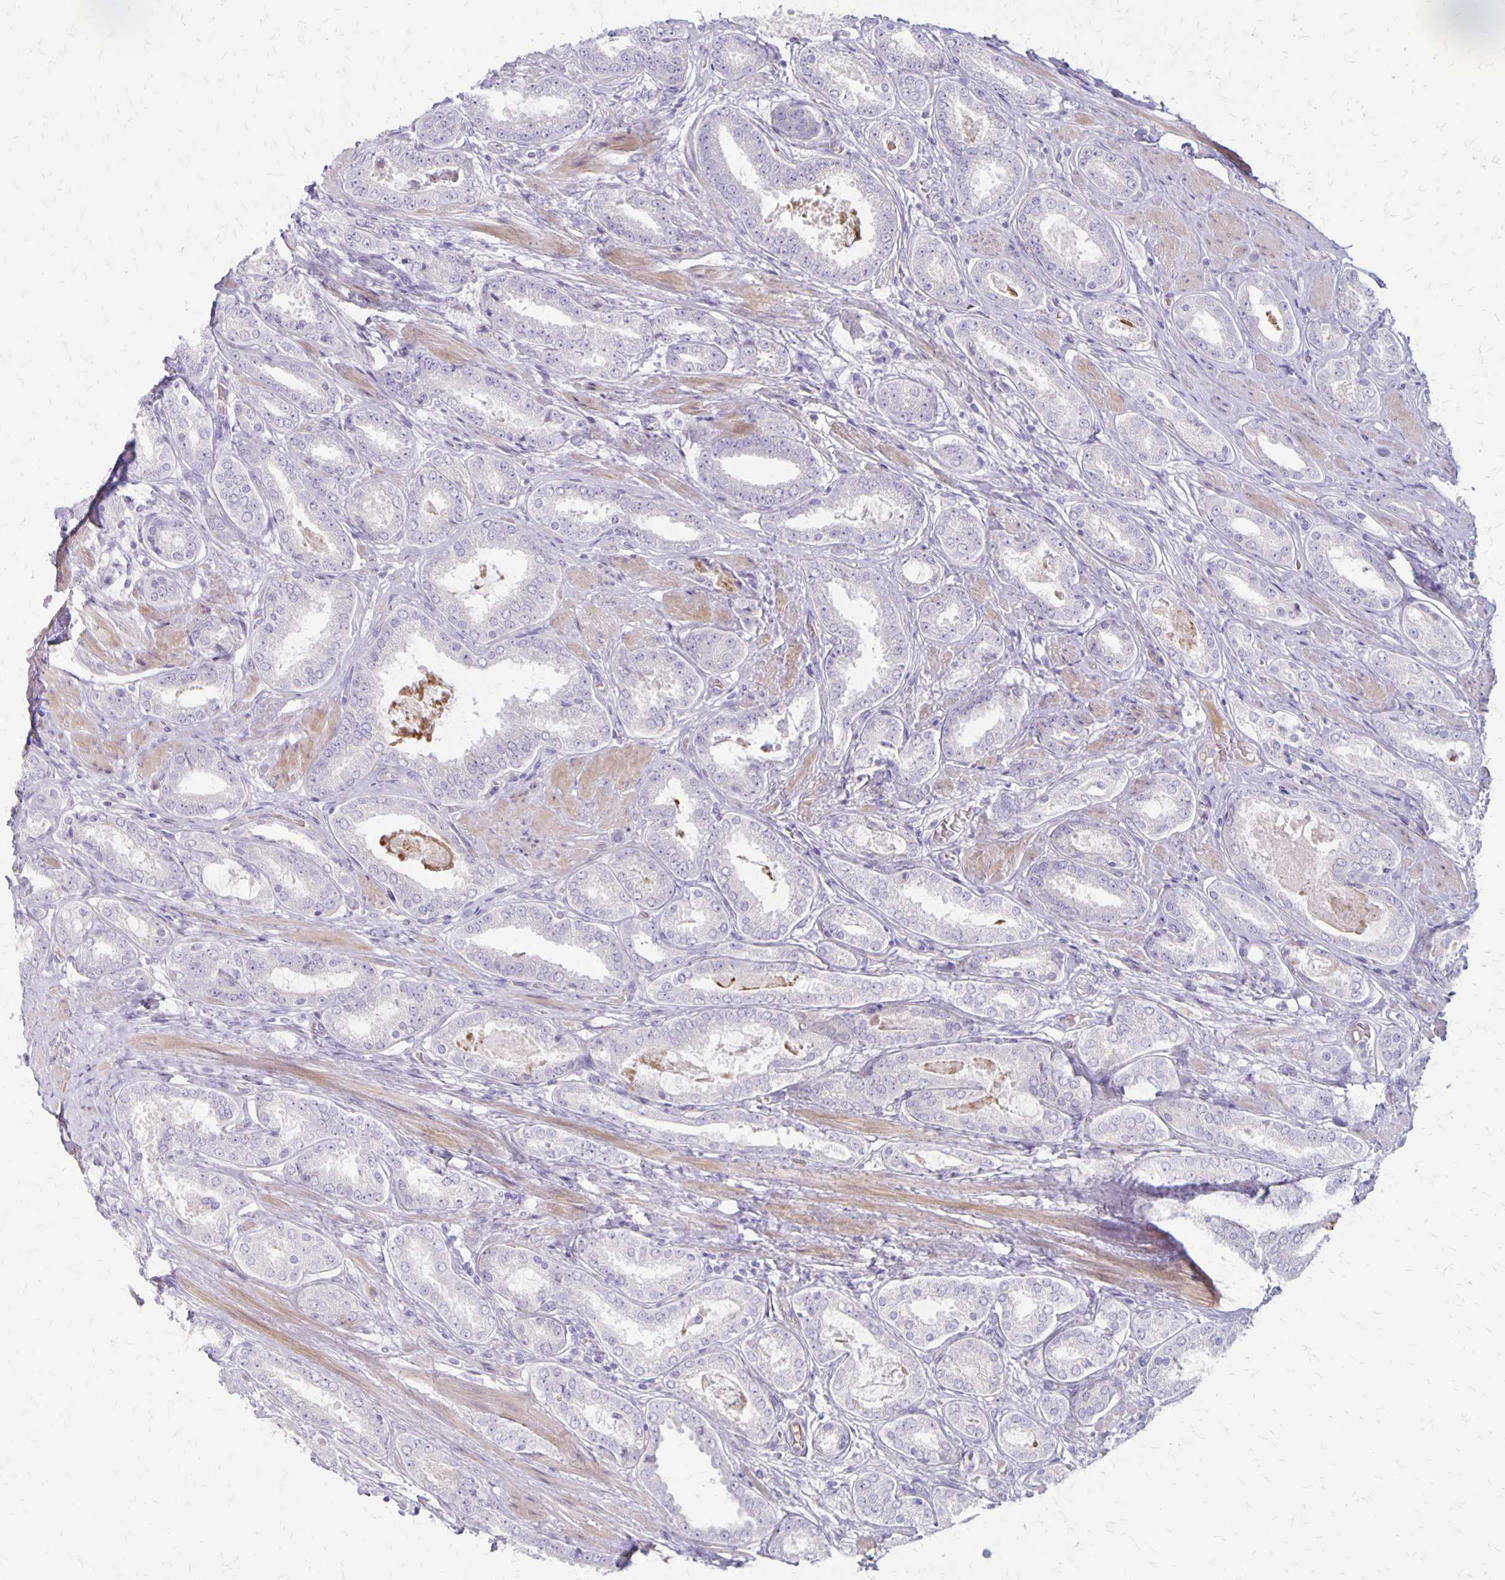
{"staining": {"intensity": "negative", "quantity": "none", "location": "none"}, "tissue": "prostate cancer", "cell_type": "Tumor cells", "image_type": "cancer", "snomed": [{"axis": "morphology", "description": "Adenocarcinoma, High grade"}, {"axis": "topography", "description": "Prostate"}], "caption": "Tumor cells show no significant expression in prostate adenocarcinoma (high-grade). (Stains: DAB immunohistochemistry with hematoxylin counter stain, Microscopy: brightfield microscopy at high magnification).", "gene": "HOMER1", "patient": {"sex": "male", "age": 63}}